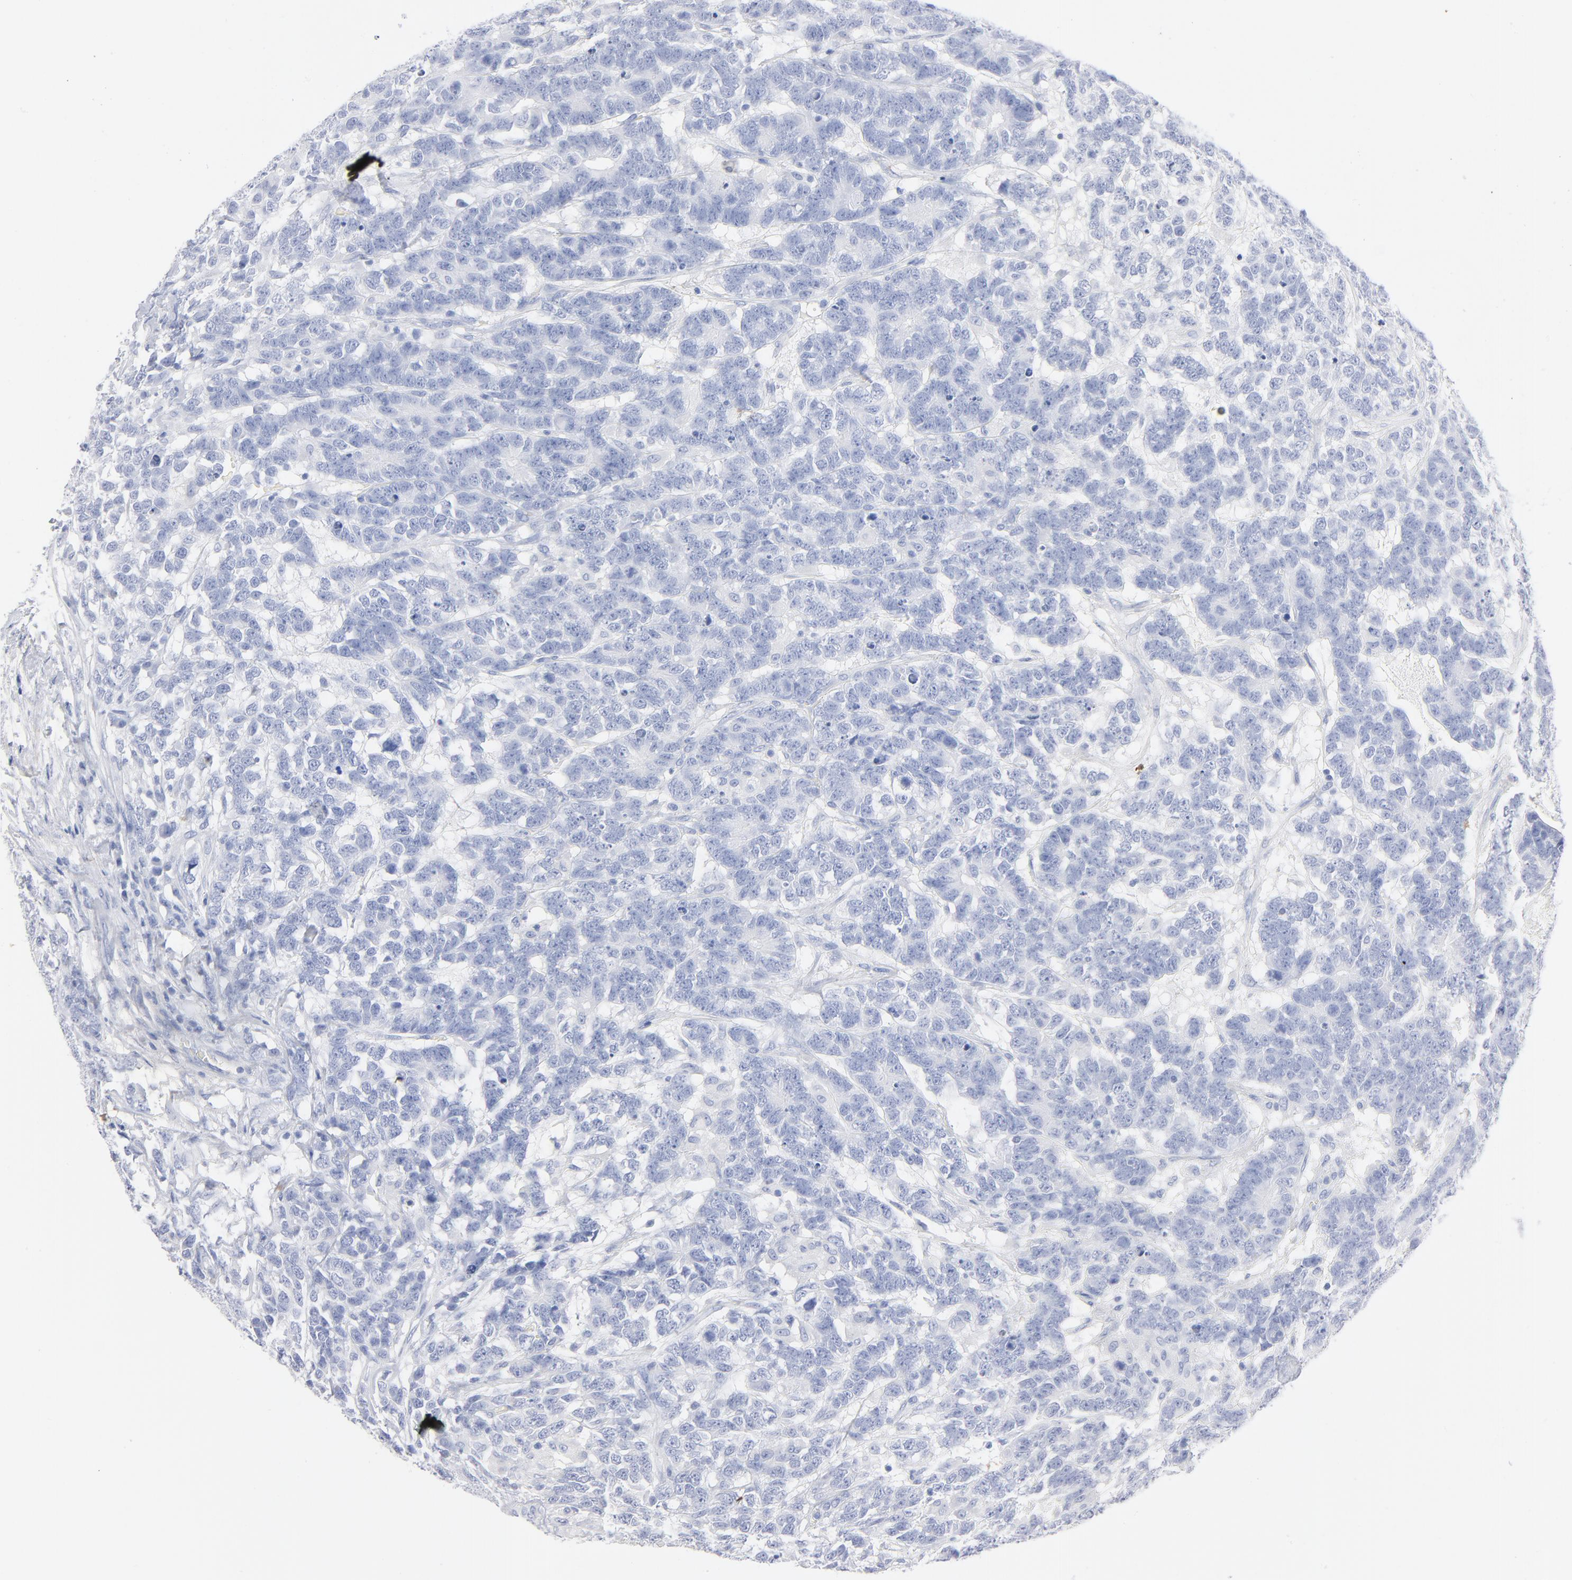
{"staining": {"intensity": "negative", "quantity": "none", "location": "none"}, "tissue": "testis cancer", "cell_type": "Tumor cells", "image_type": "cancer", "snomed": [{"axis": "morphology", "description": "Carcinoma, Embryonal, NOS"}, {"axis": "topography", "description": "Testis"}], "caption": "The histopathology image exhibits no significant staining in tumor cells of testis cancer (embryonal carcinoma).", "gene": "AGTR1", "patient": {"sex": "male", "age": 26}}